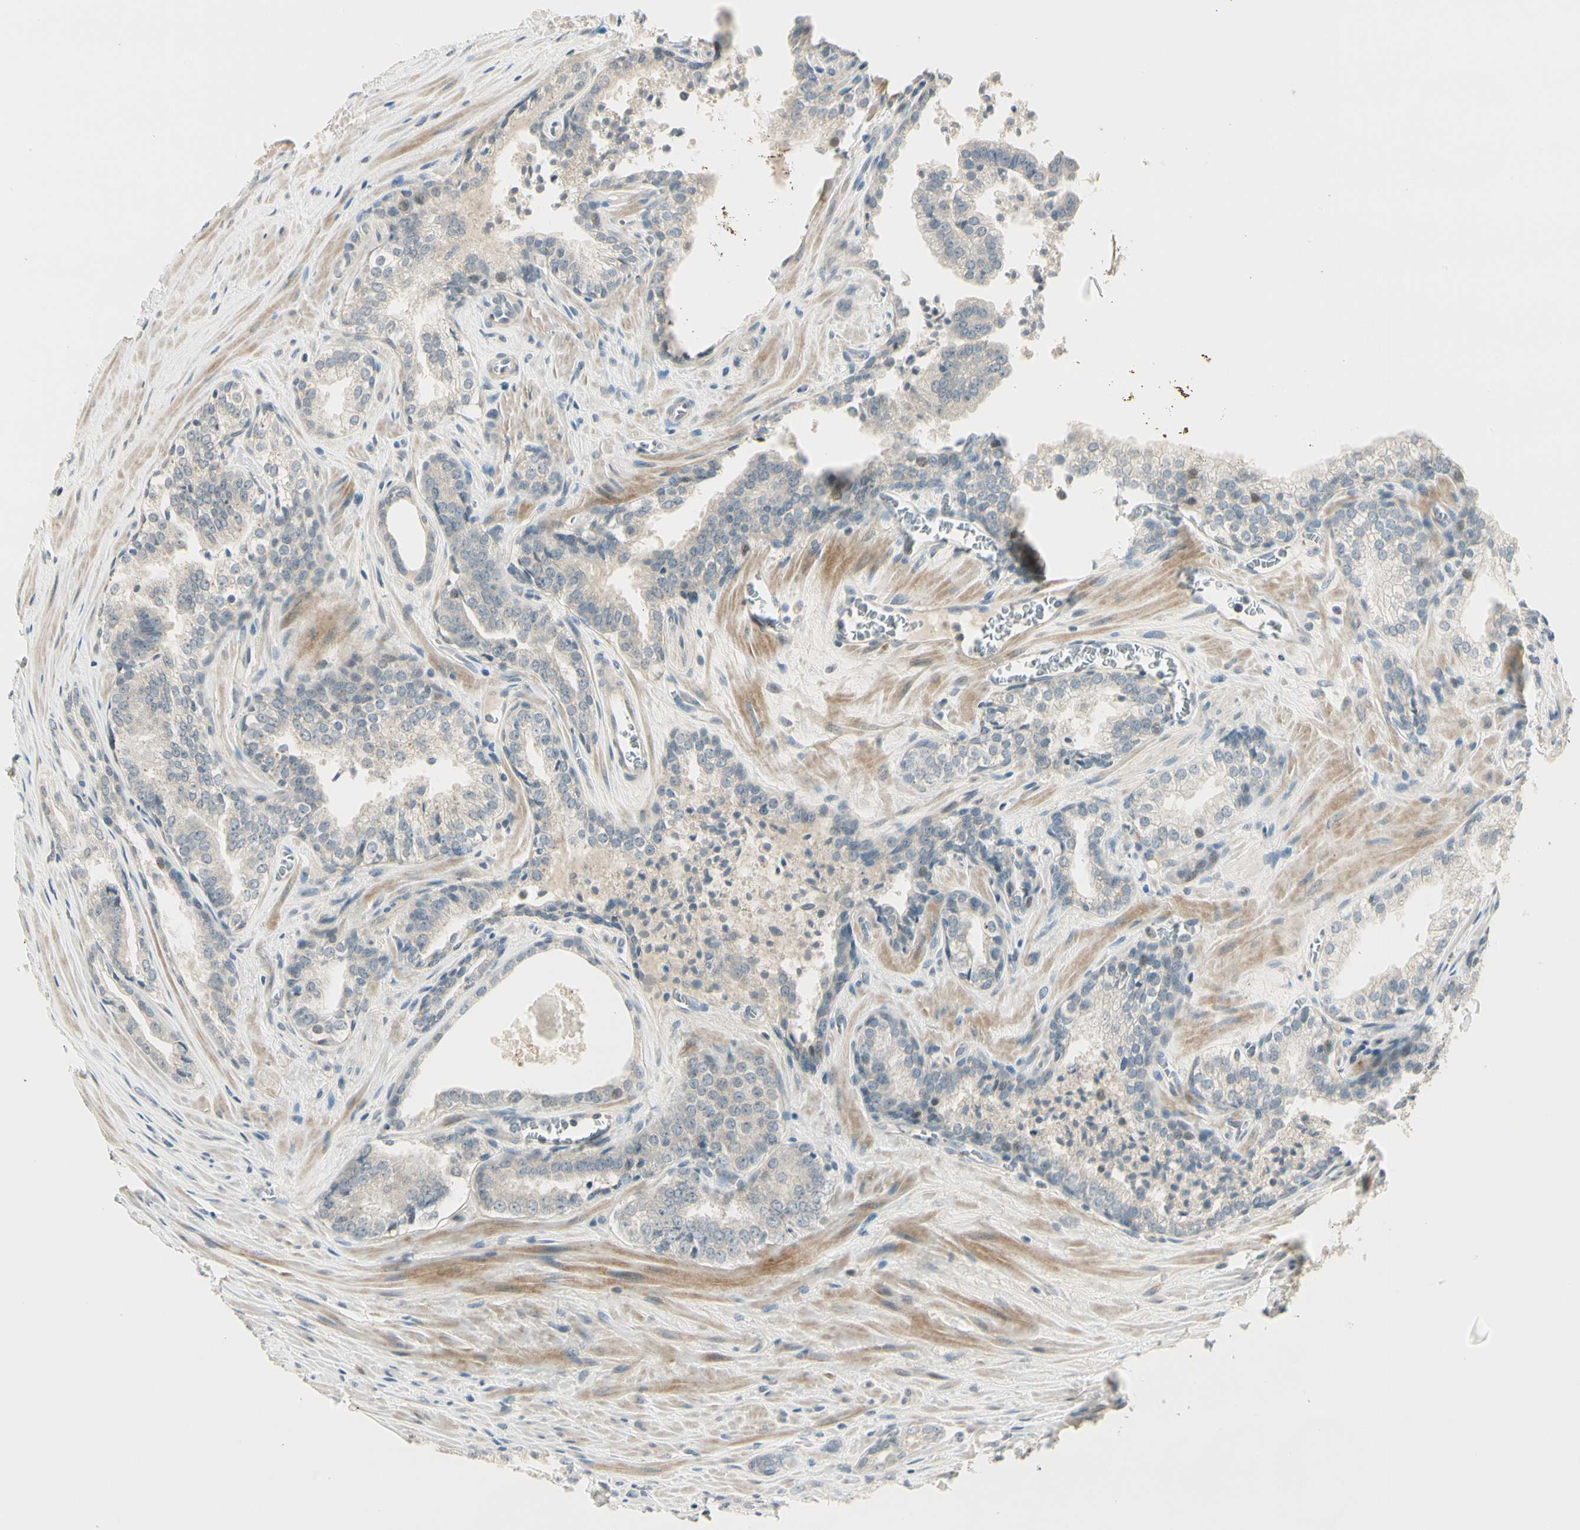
{"staining": {"intensity": "negative", "quantity": "none", "location": "none"}, "tissue": "prostate cancer", "cell_type": "Tumor cells", "image_type": "cancer", "snomed": [{"axis": "morphology", "description": "Adenocarcinoma, Low grade"}, {"axis": "topography", "description": "Prostate"}], "caption": "Human prostate cancer (low-grade adenocarcinoma) stained for a protein using immunohistochemistry exhibits no staining in tumor cells.", "gene": "PCDHB15", "patient": {"sex": "male", "age": 60}}